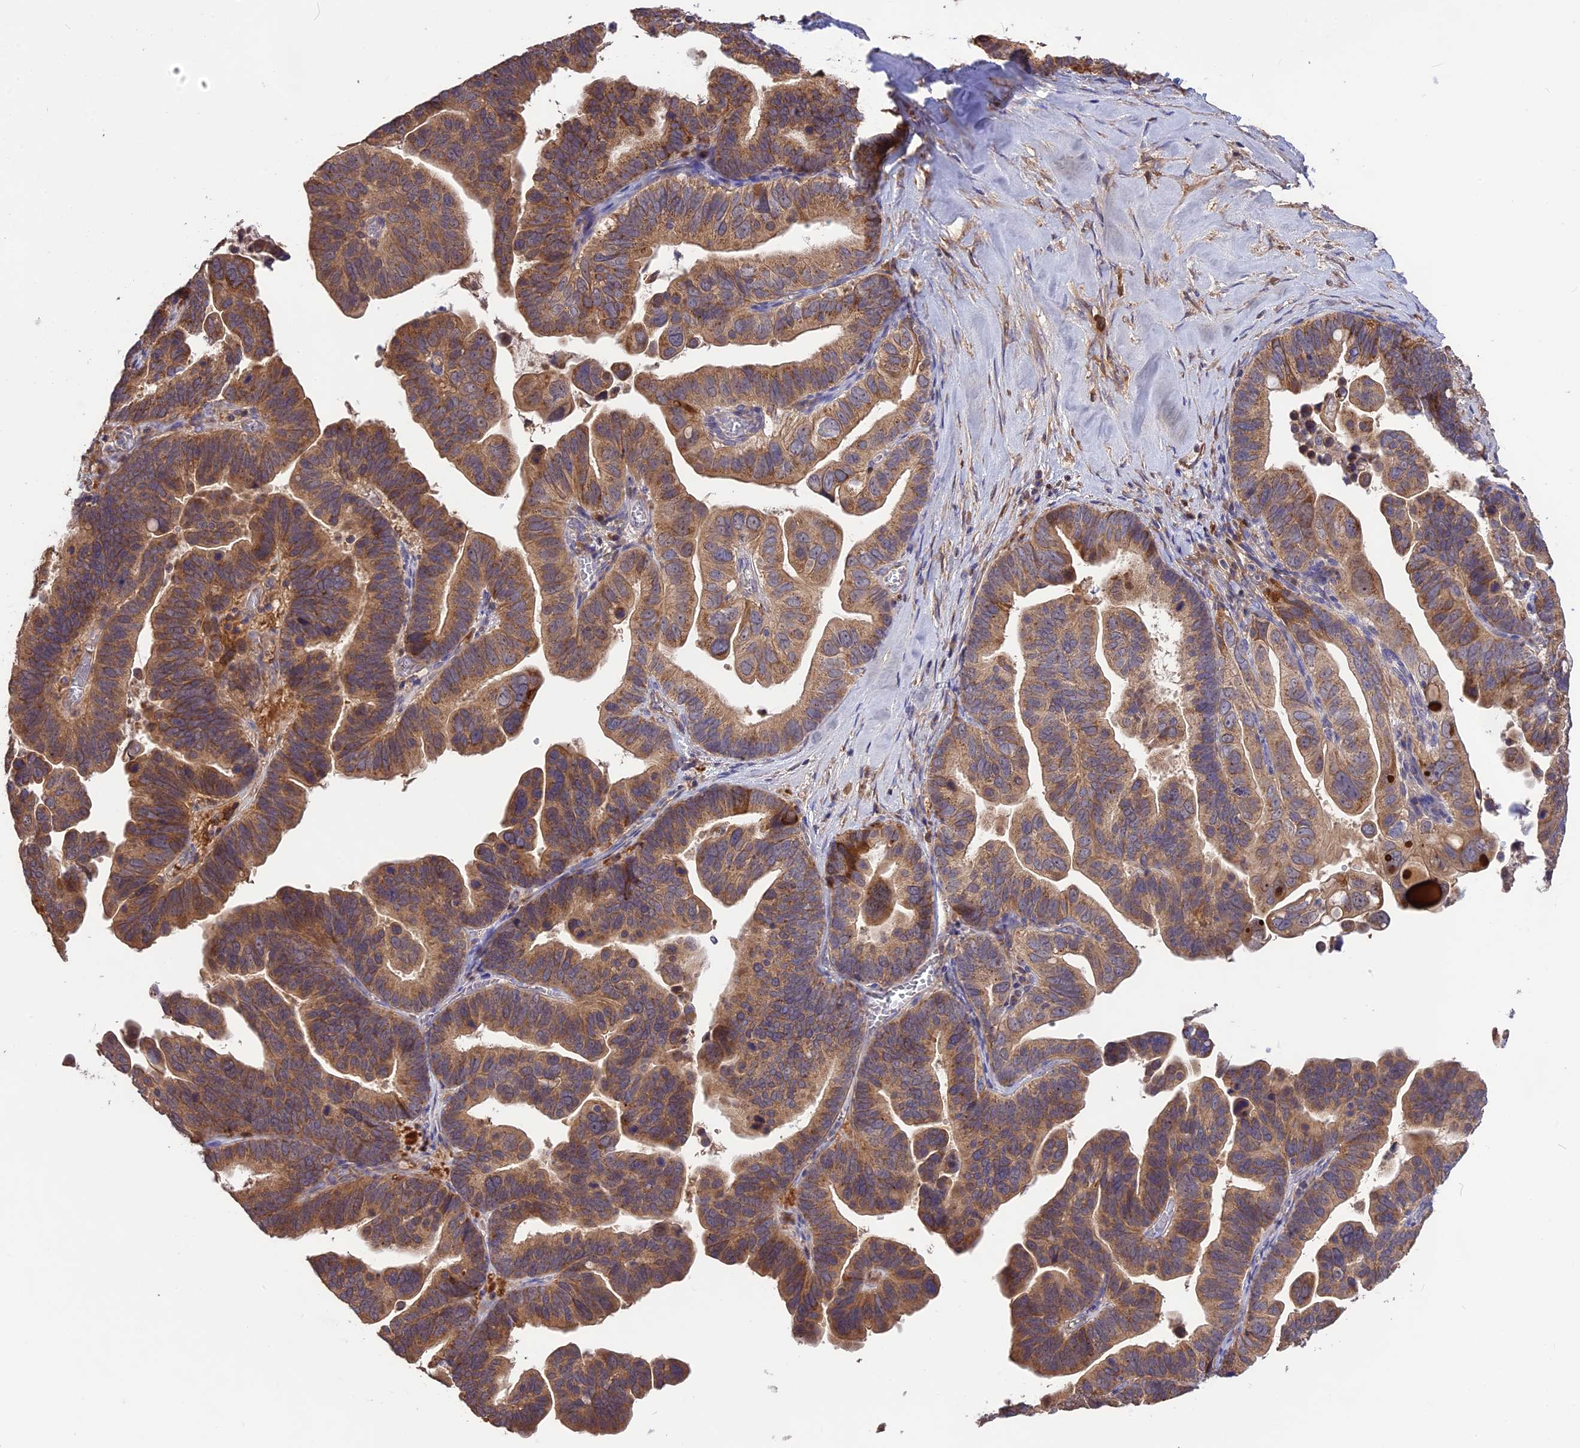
{"staining": {"intensity": "moderate", "quantity": ">75%", "location": "cytoplasmic/membranous"}, "tissue": "ovarian cancer", "cell_type": "Tumor cells", "image_type": "cancer", "snomed": [{"axis": "morphology", "description": "Cystadenocarcinoma, serous, NOS"}, {"axis": "topography", "description": "Ovary"}], "caption": "An image of human serous cystadenocarcinoma (ovarian) stained for a protein demonstrates moderate cytoplasmic/membranous brown staining in tumor cells.", "gene": "NUDT8", "patient": {"sex": "female", "age": 56}}